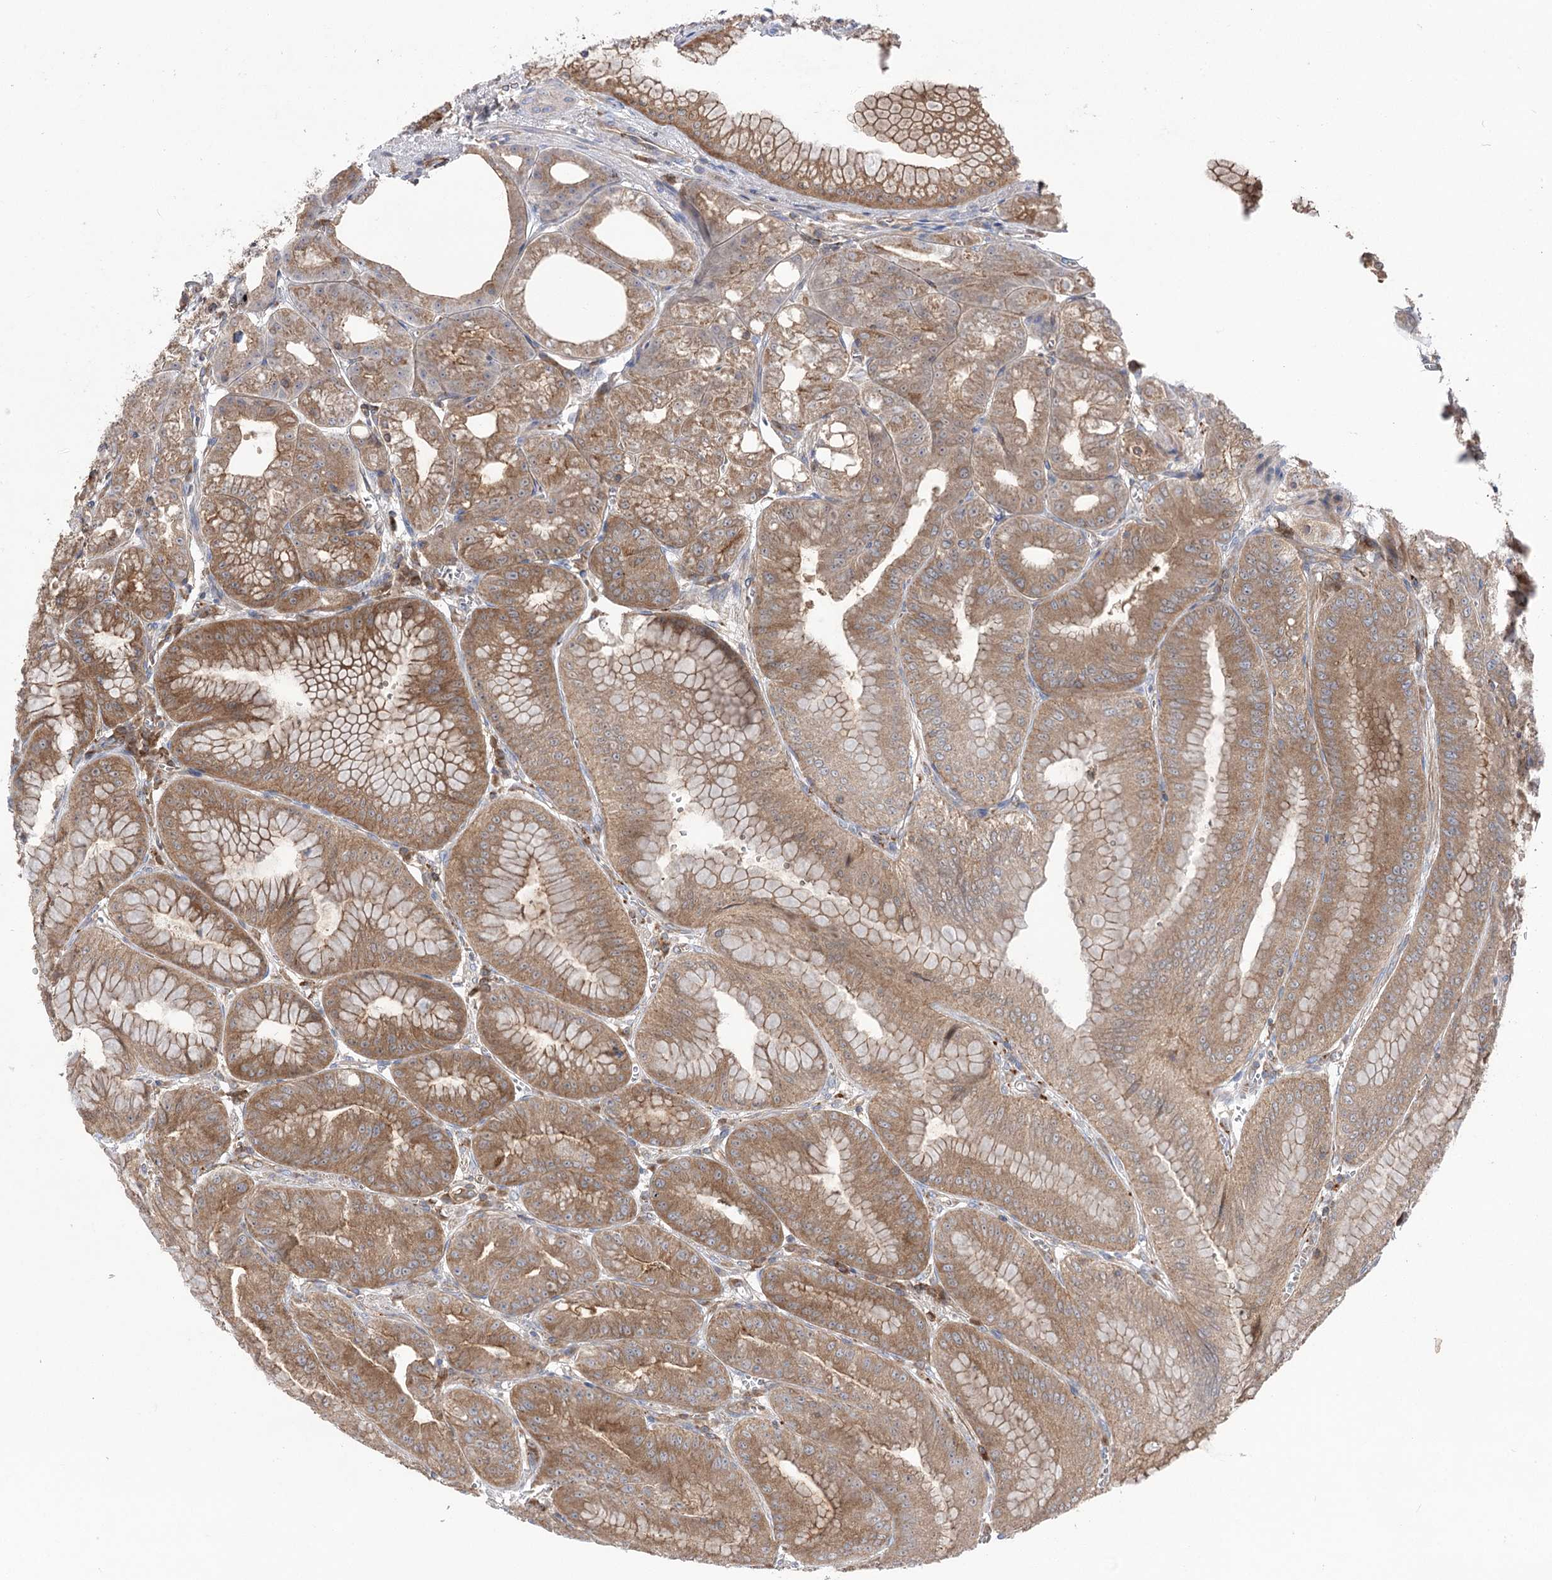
{"staining": {"intensity": "moderate", "quantity": ">75%", "location": "cytoplasmic/membranous"}, "tissue": "stomach", "cell_type": "Glandular cells", "image_type": "normal", "snomed": [{"axis": "morphology", "description": "Normal tissue, NOS"}, {"axis": "topography", "description": "Stomach, upper"}, {"axis": "topography", "description": "Stomach, lower"}], "caption": "Immunohistochemical staining of benign stomach reveals medium levels of moderate cytoplasmic/membranous staining in approximately >75% of glandular cells.", "gene": "VPS37B", "patient": {"sex": "male", "age": 71}}